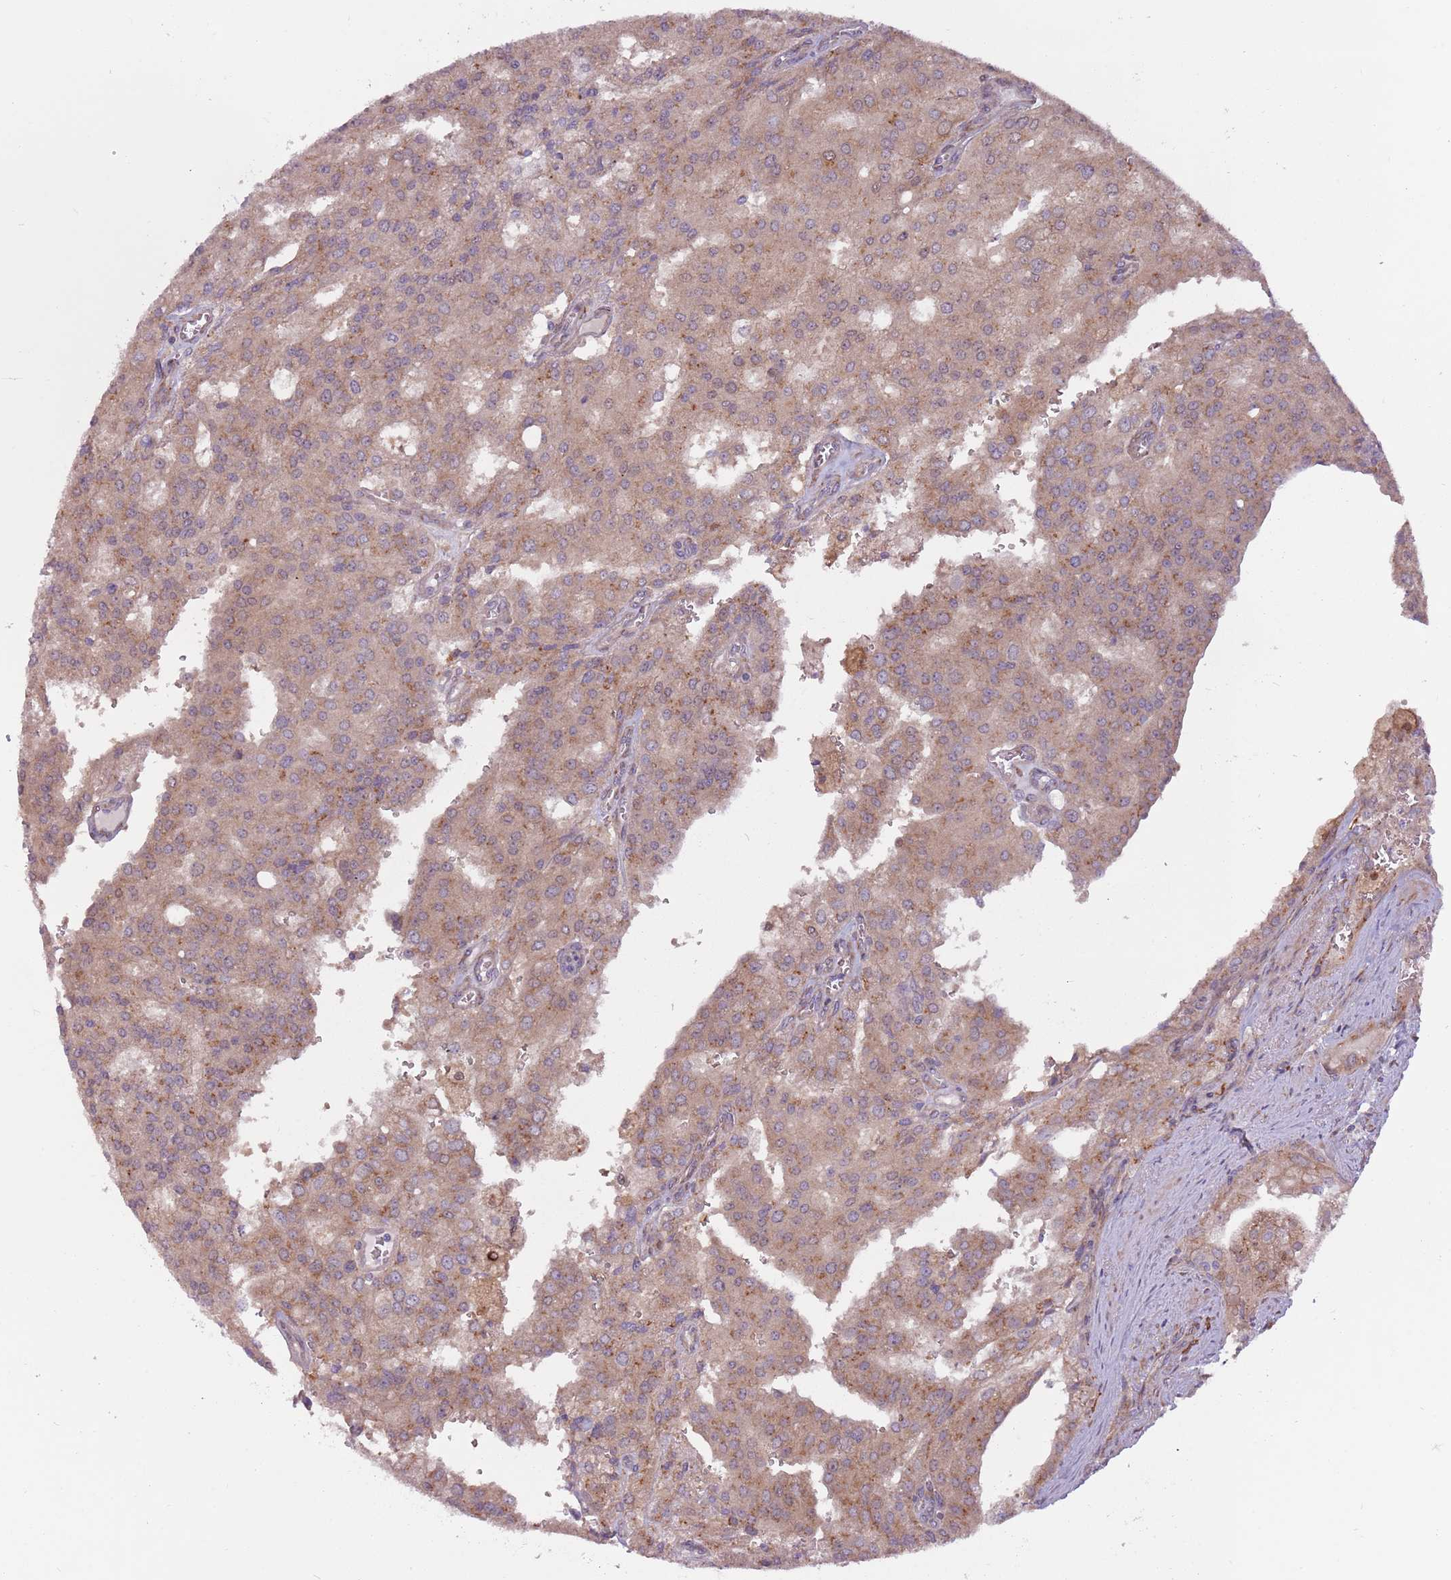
{"staining": {"intensity": "weak", "quantity": ">75%", "location": "cytoplasmic/membranous"}, "tissue": "prostate cancer", "cell_type": "Tumor cells", "image_type": "cancer", "snomed": [{"axis": "morphology", "description": "Adenocarcinoma, High grade"}, {"axis": "topography", "description": "Prostate"}], "caption": "Human prostate adenocarcinoma (high-grade) stained with a protein marker displays weak staining in tumor cells.", "gene": "CCDC150", "patient": {"sex": "male", "age": 68}}